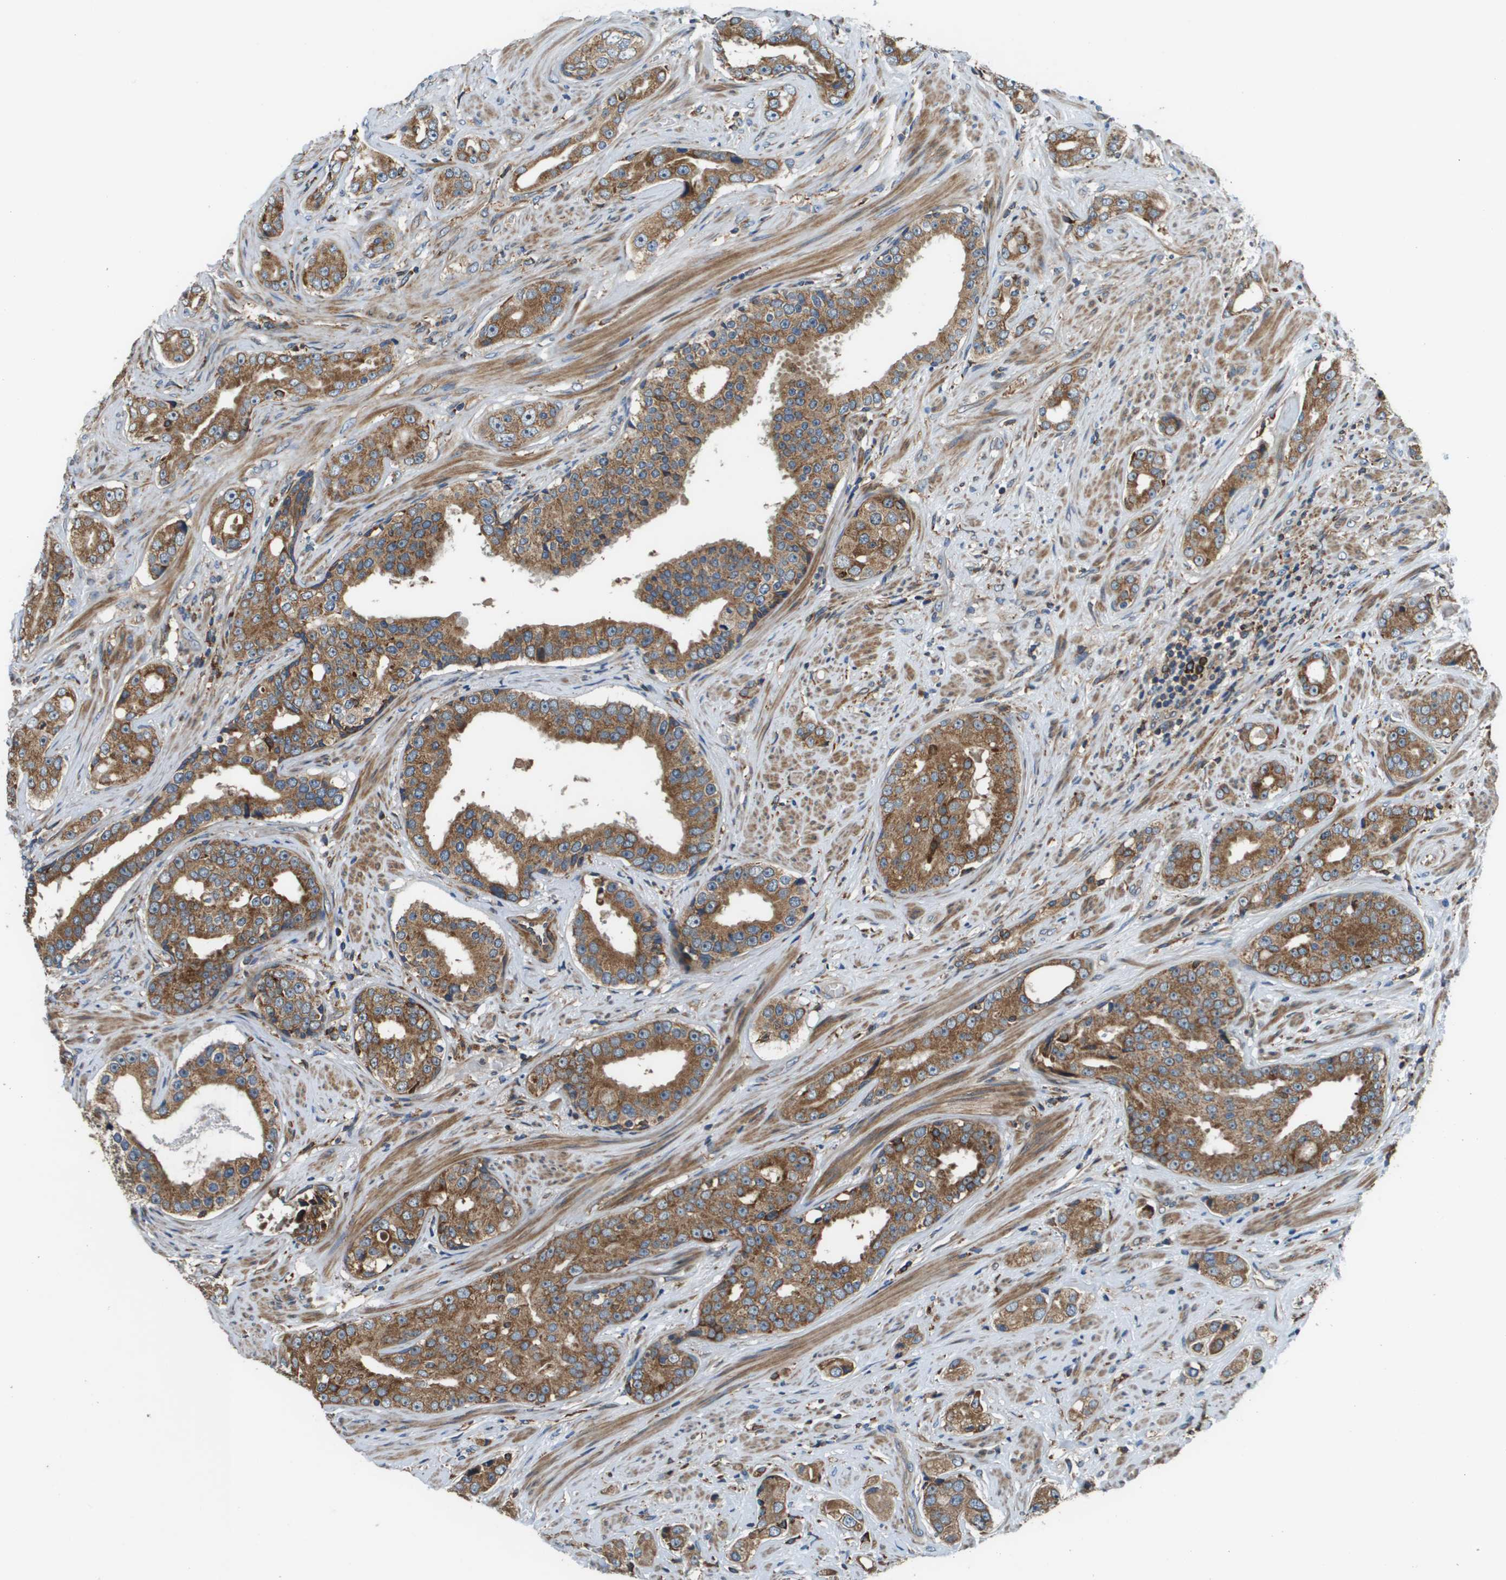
{"staining": {"intensity": "moderate", "quantity": ">75%", "location": "cytoplasmic/membranous"}, "tissue": "prostate cancer", "cell_type": "Tumor cells", "image_type": "cancer", "snomed": [{"axis": "morphology", "description": "Adenocarcinoma, High grade"}, {"axis": "topography", "description": "Prostate"}], "caption": "Immunohistochemical staining of high-grade adenocarcinoma (prostate) exhibits medium levels of moderate cytoplasmic/membranous protein positivity in about >75% of tumor cells. (DAB IHC with brightfield microscopy, high magnification).", "gene": "CNPY3", "patient": {"sex": "male", "age": 71}}